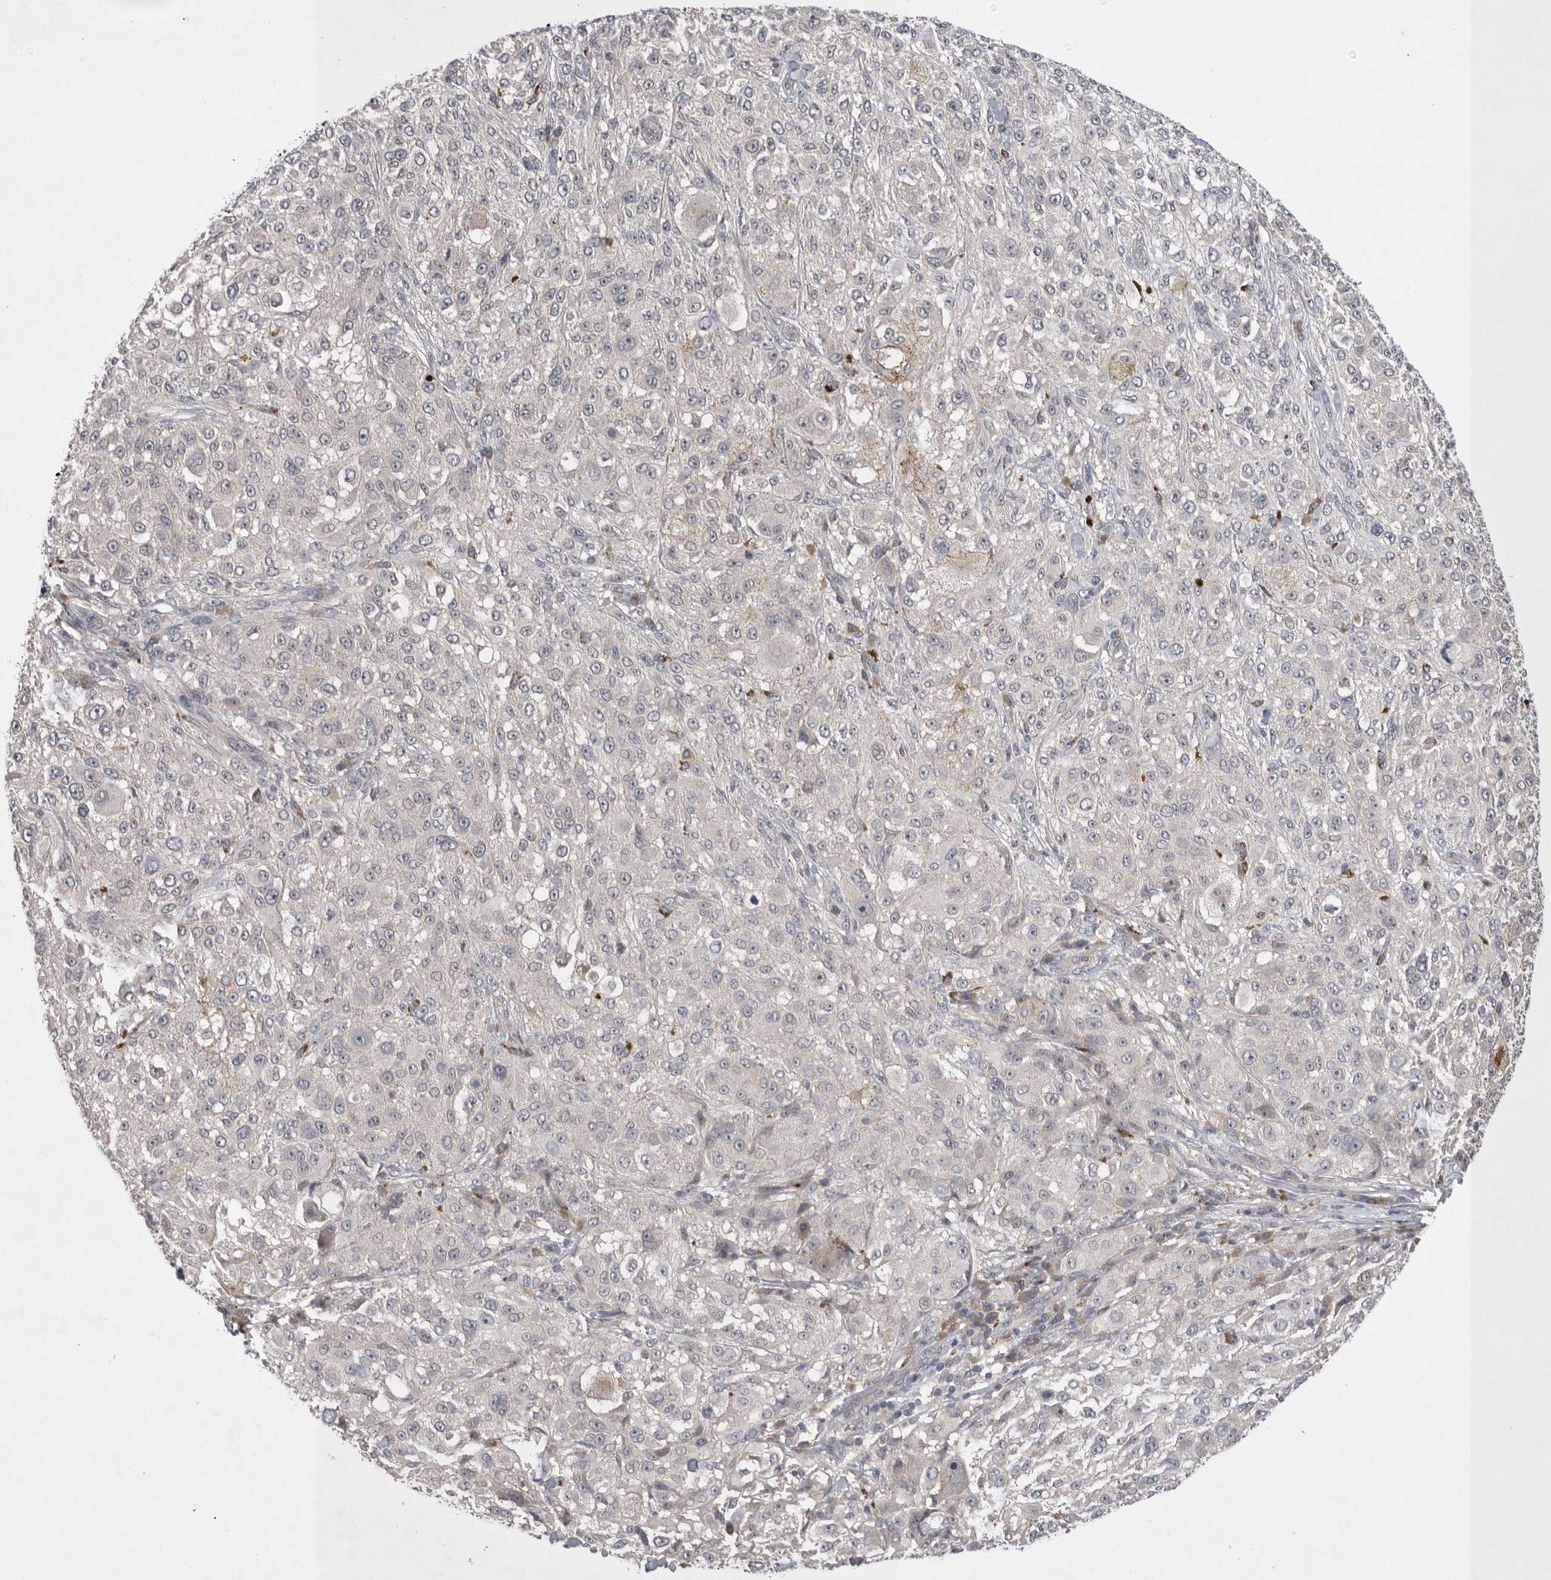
{"staining": {"intensity": "negative", "quantity": "none", "location": "none"}, "tissue": "melanoma", "cell_type": "Tumor cells", "image_type": "cancer", "snomed": [{"axis": "morphology", "description": "Necrosis, NOS"}, {"axis": "morphology", "description": "Malignant melanoma, NOS"}, {"axis": "topography", "description": "Skin"}], "caption": "The histopathology image demonstrates no staining of tumor cells in malignant melanoma.", "gene": "NRCAM", "patient": {"sex": "female", "age": 87}}